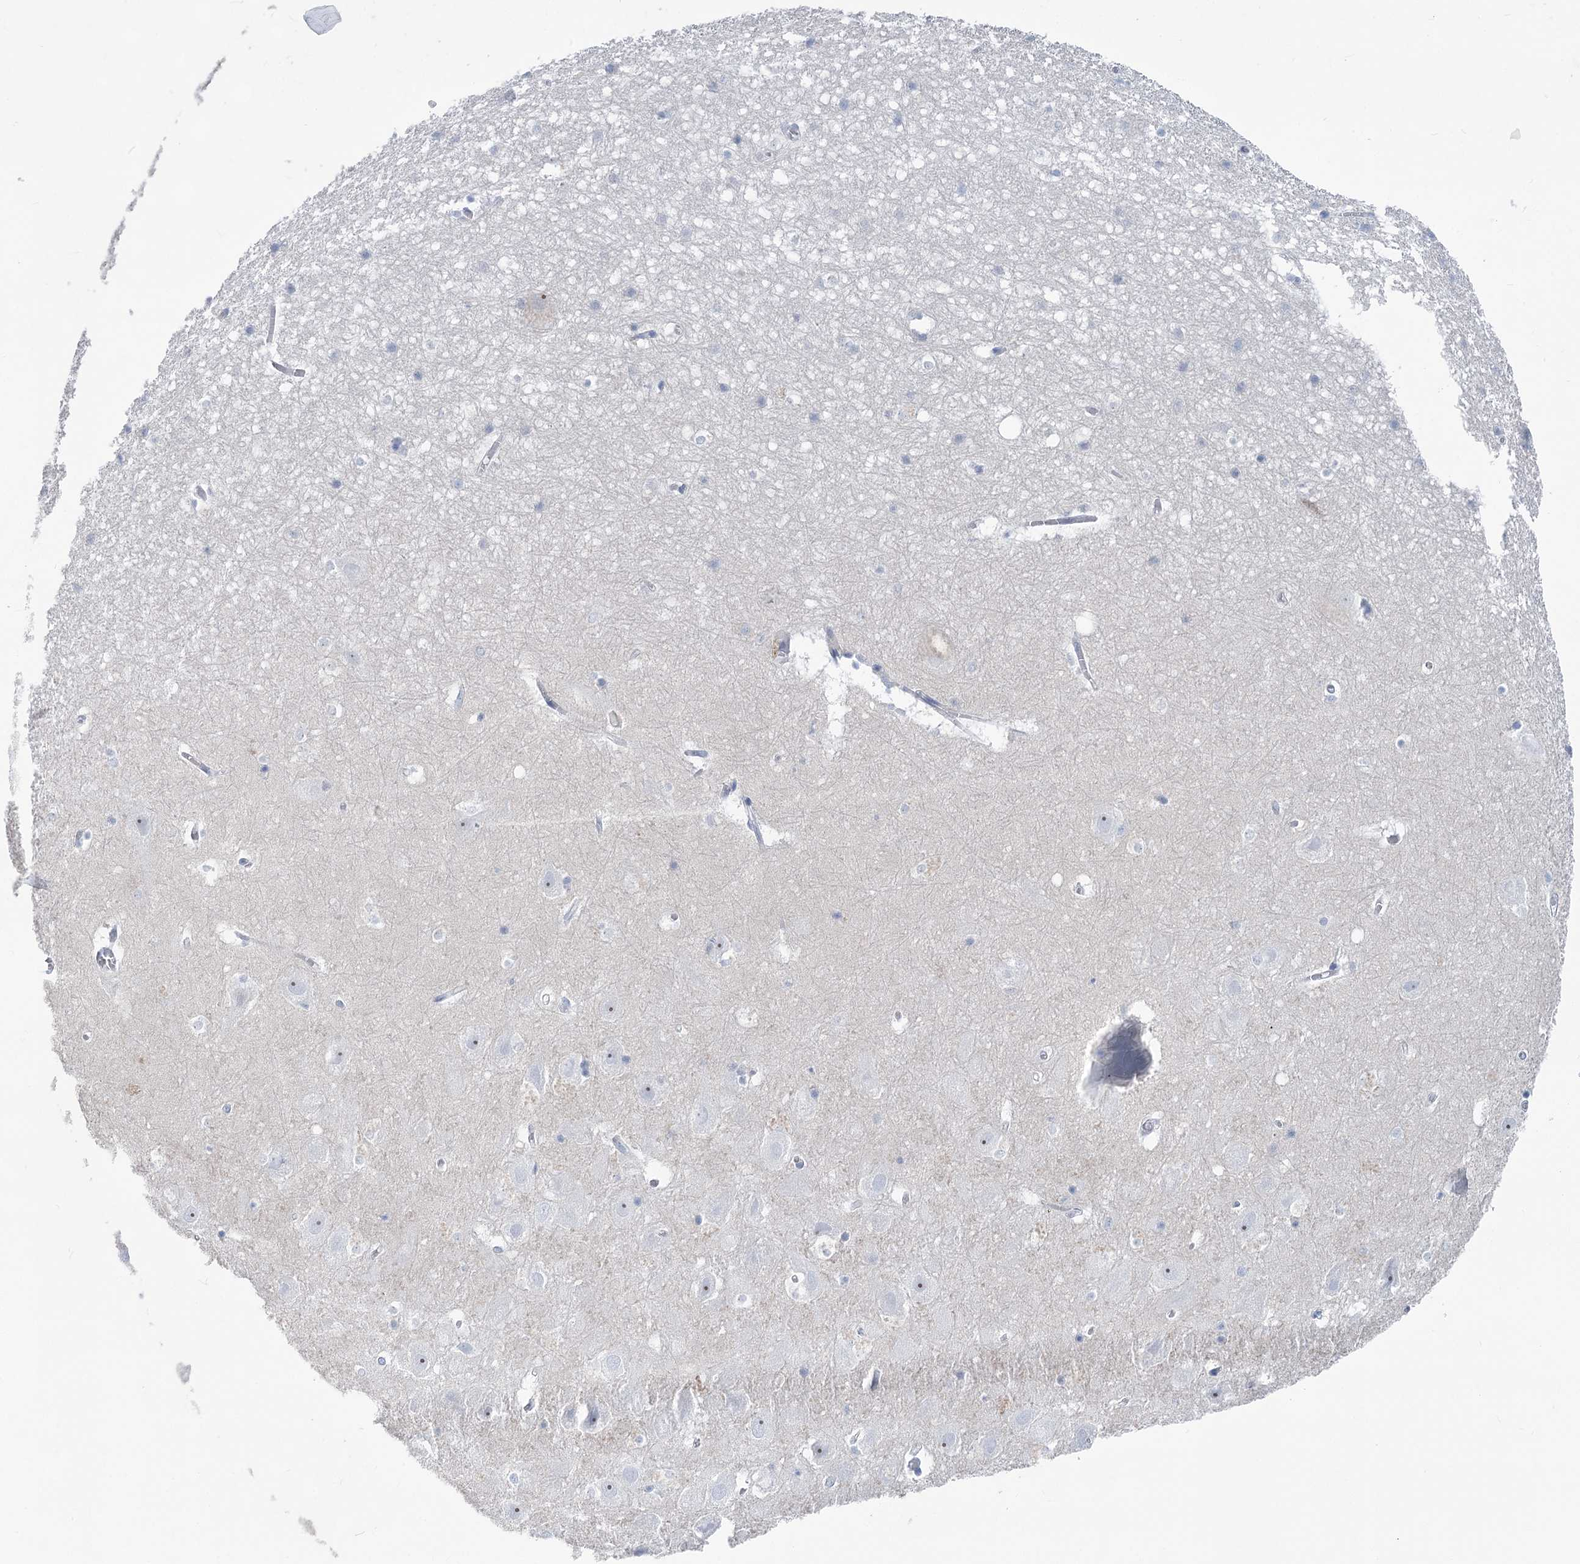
{"staining": {"intensity": "negative", "quantity": "none", "location": "none"}, "tissue": "hippocampus", "cell_type": "Glial cells", "image_type": "normal", "snomed": [{"axis": "morphology", "description": "Normal tissue, NOS"}, {"axis": "topography", "description": "Hippocampus"}], "caption": "An image of hippocampus stained for a protein displays no brown staining in glial cells. Nuclei are stained in blue.", "gene": "WDR74", "patient": {"sex": "female", "age": 52}}